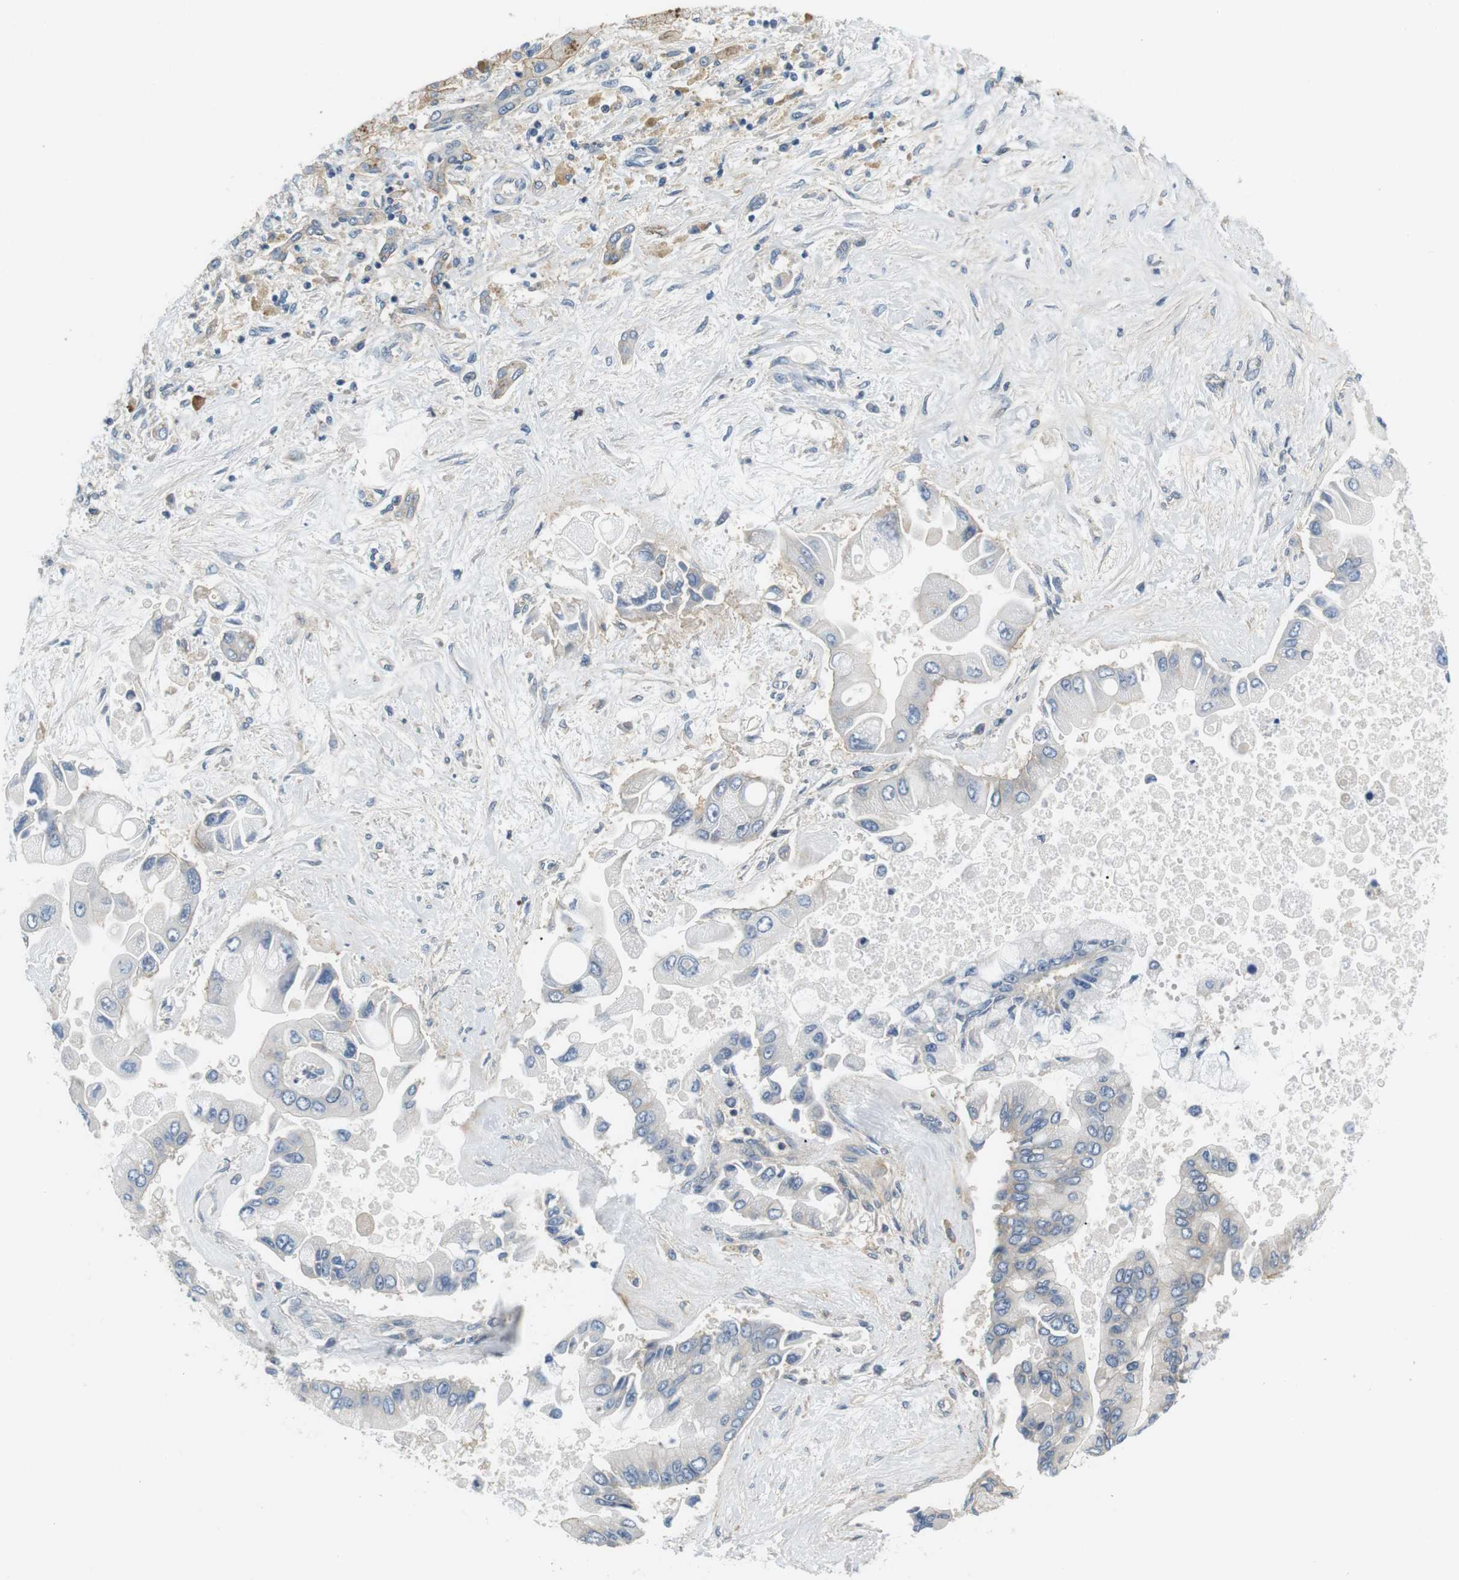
{"staining": {"intensity": "negative", "quantity": "none", "location": "none"}, "tissue": "liver cancer", "cell_type": "Tumor cells", "image_type": "cancer", "snomed": [{"axis": "morphology", "description": "Cholangiocarcinoma"}, {"axis": "topography", "description": "Liver"}], "caption": "Cholangiocarcinoma (liver) stained for a protein using immunohistochemistry shows no expression tumor cells.", "gene": "SLC30A1", "patient": {"sex": "male", "age": 50}}